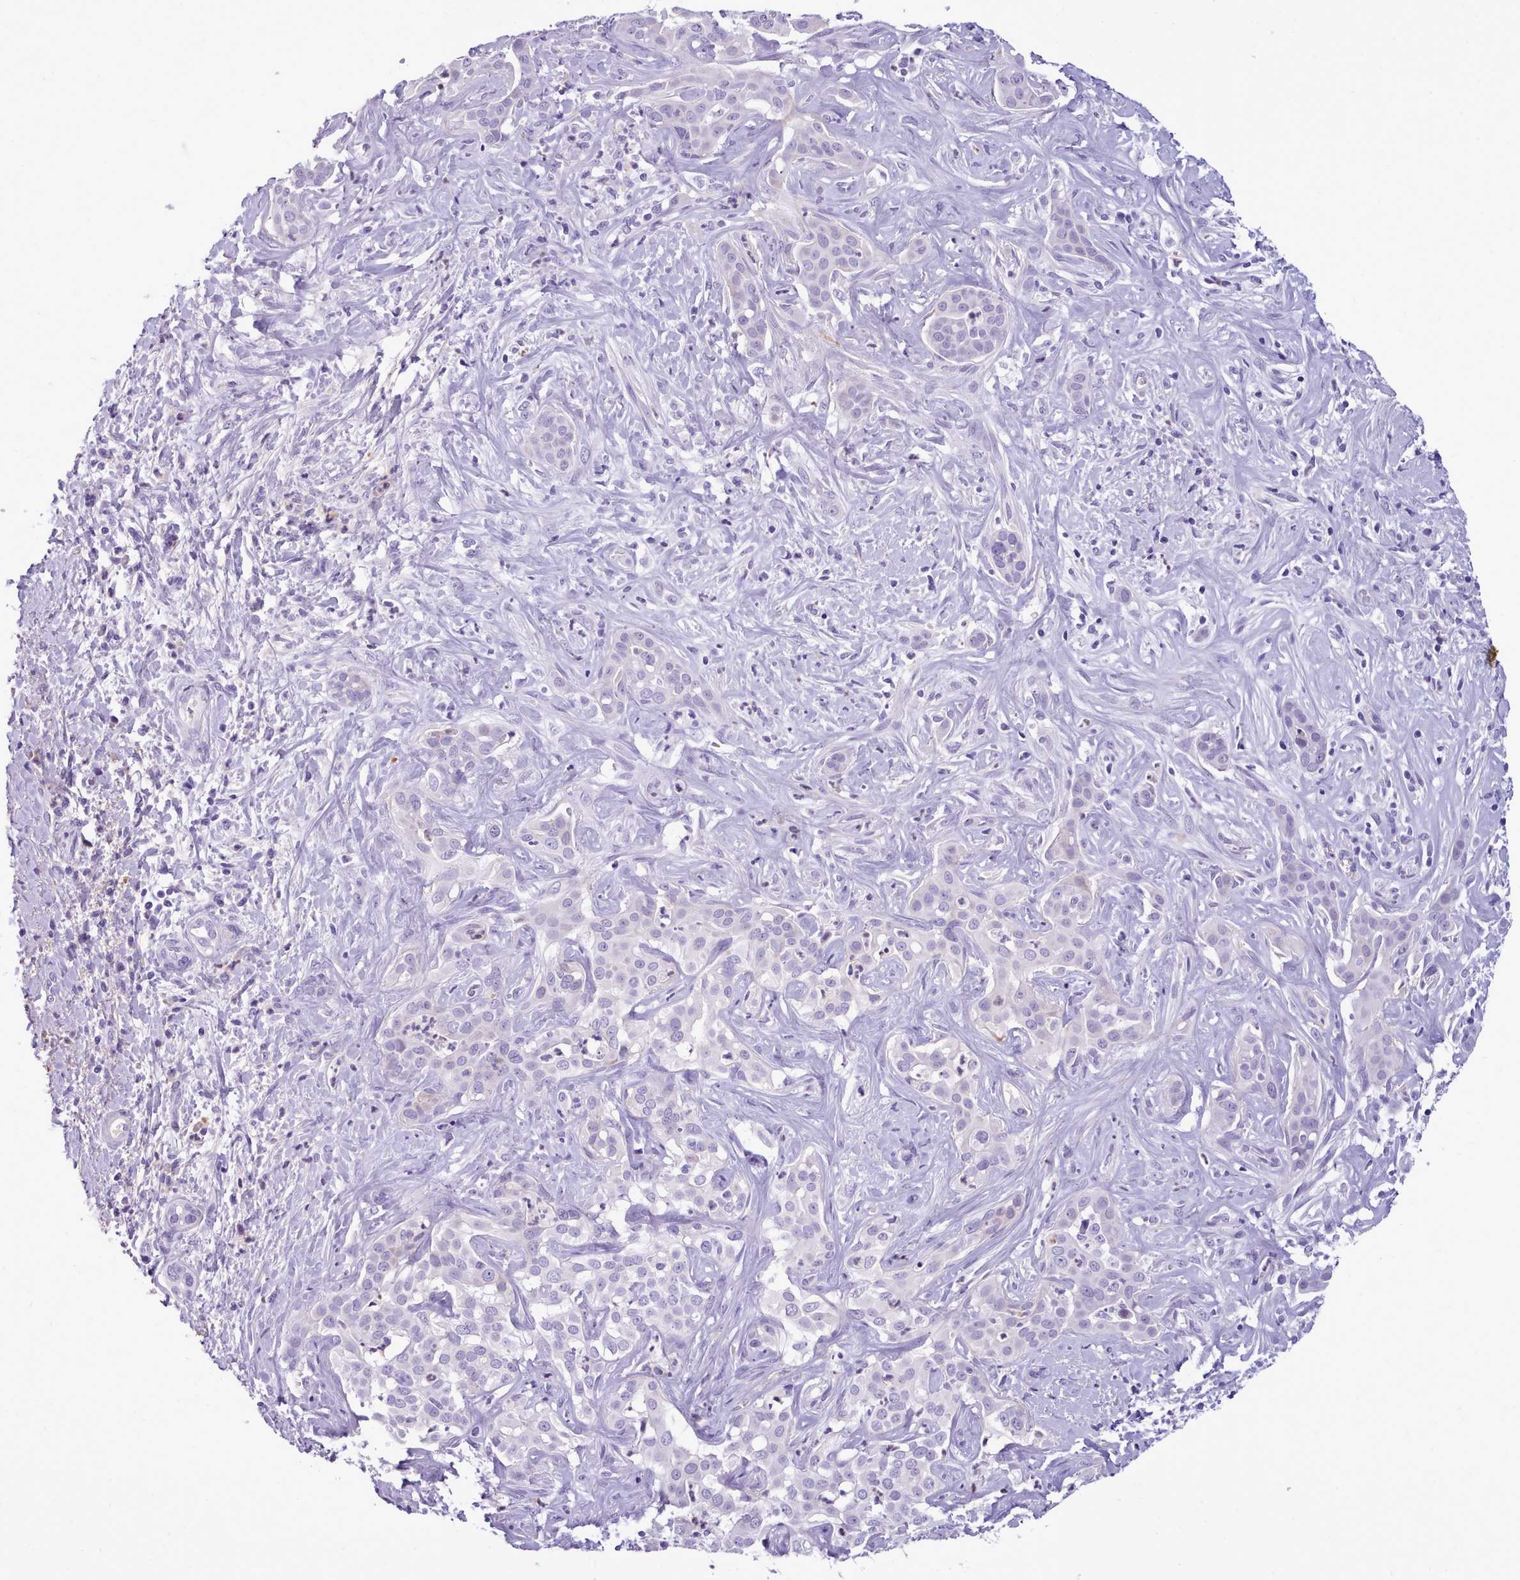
{"staining": {"intensity": "negative", "quantity": "none", "location": "none"}, "tissue": "liver cancer", "cell_type": "Tumor cells", "image_type": "cancer", "snomed": [{"axis": "morphology", "description": "Cholangiocarcinoma"}, {"axis": "topography", "description": "Liver"}], "caption": "Tumor cells are negative for brown protein staining in cholangiocarcinoma (liver).", "gene": "CYP2A13", "patient": {"sex": "male", "age": 67}}